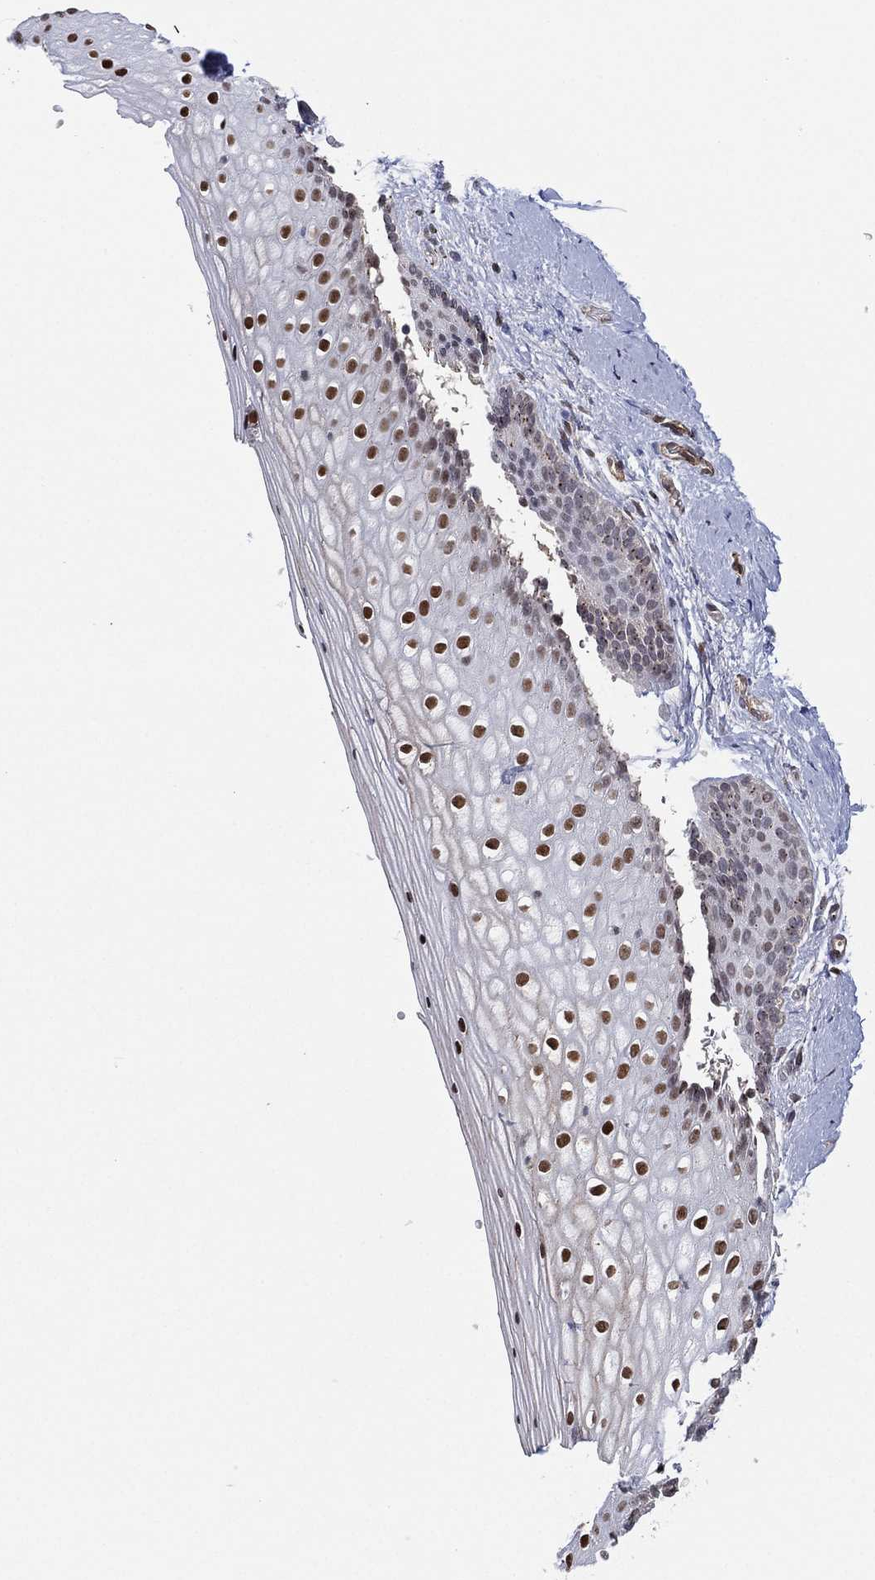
{"staining": {"intensity": "strong", "quantity": "<25%", "location": "nuclear"}, "tissue": "vagina", "cell_type": "Squamous epithelial cells", "image_type": "normal", "snomed": [{"axis": "morphology", "description": "Normal tissue, NOS"}, {"axis": "topography", "description": "Vagina"}], "caption": "Immunohistochemistry (IHC) photomicrograph of benign vagina: vagina stained using immunohistochemistry (IHC) exhibits medium levels of strong protein expression localized specifically in the nuclear of squamous epithelial cells, appearing as a nuclear brown color.", "gene": "GSE1", "patient": {"sex": "female", "age": 47}}